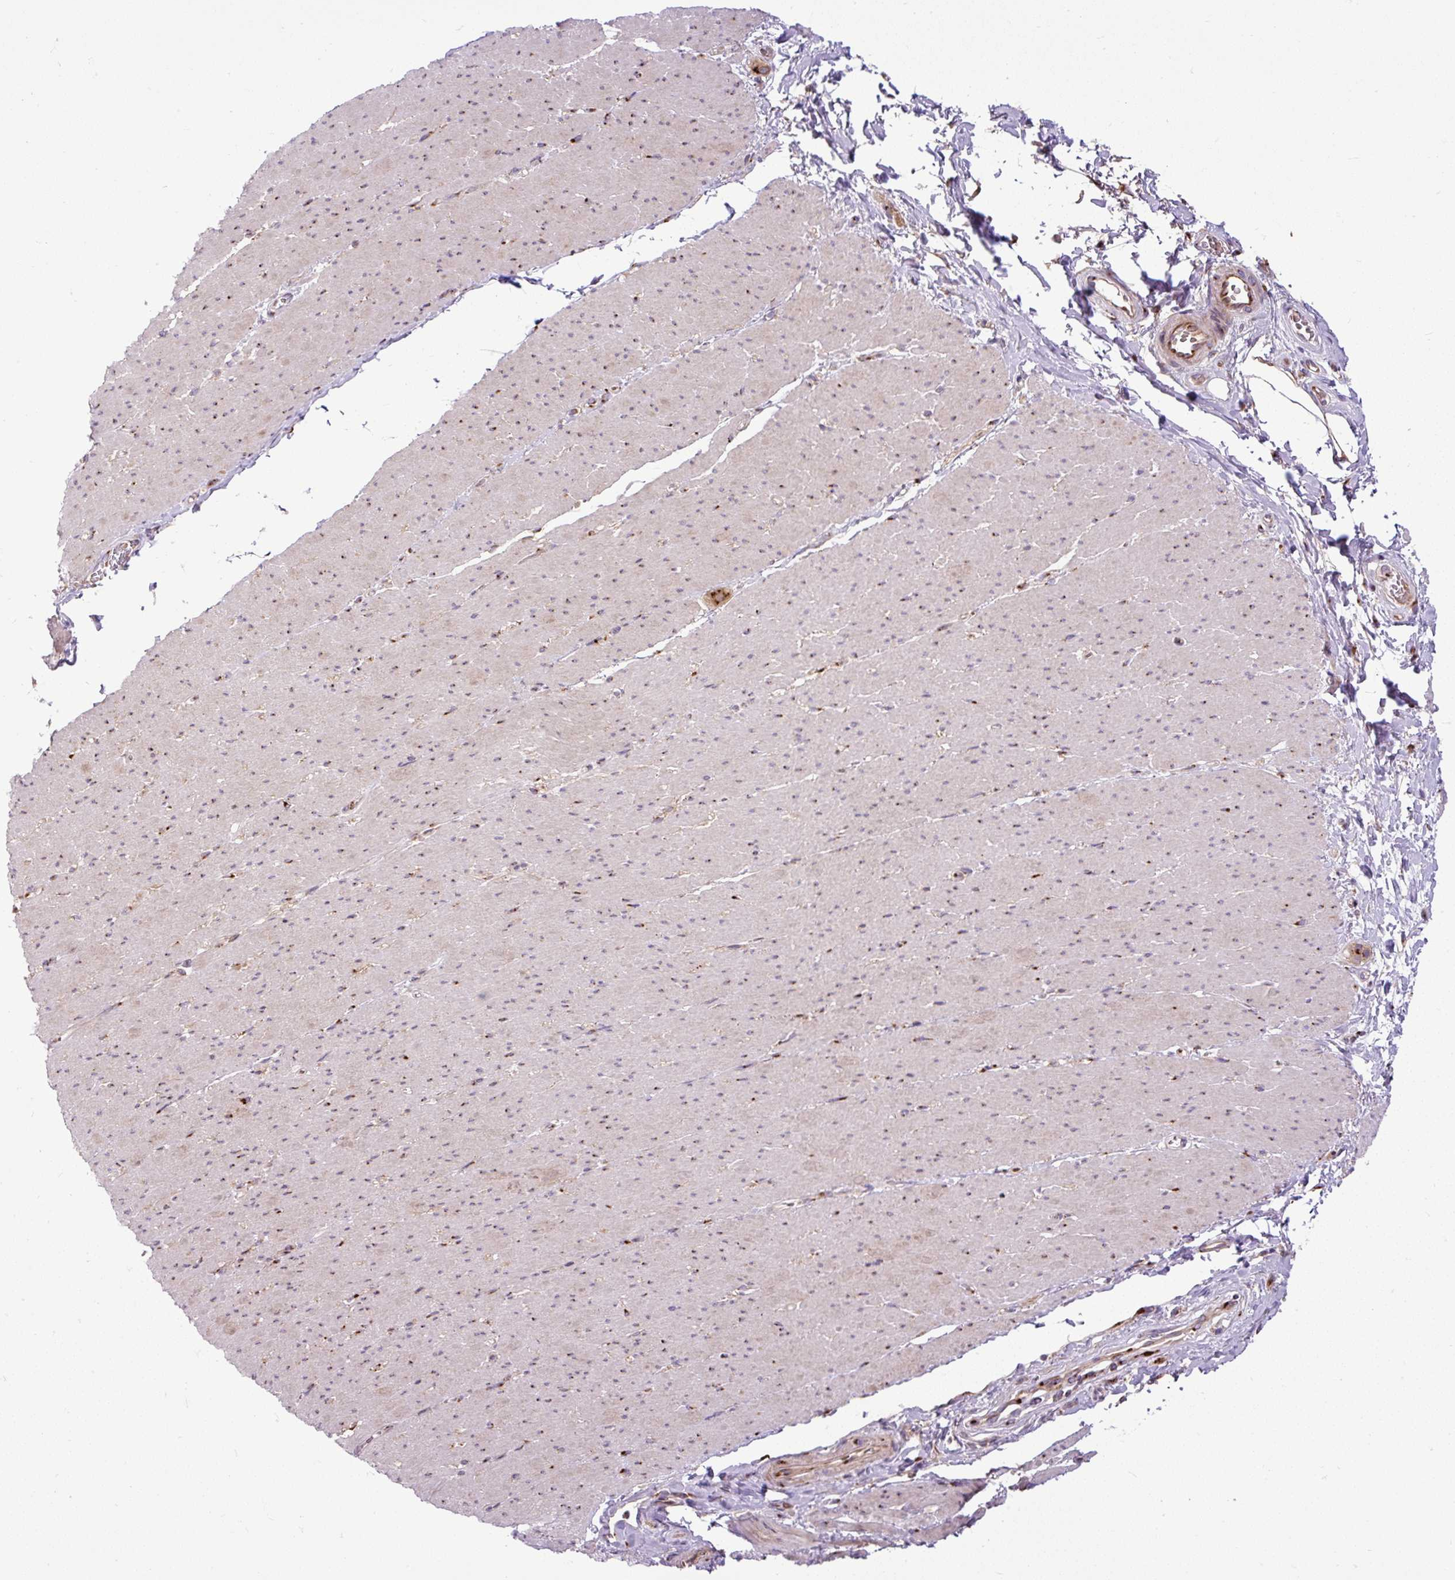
{"staining": {"intensity": "moderate", "quantity": "<25%", "location": "cytoplasmic/membranous"}, "tissue": "smooth muscle", "cell_type": "Smooth muscle cells", "image_type": "normal", "snomed": [{"axis": "morphology", "description": "Normal tissue, NOS"}, {"axis": "topography", "description": "Smooth muscle"}, {"axis": "topography", "description": "Rectum"}], "caption": "Protein staining by immunohistochemistry exhibits moderate cytoplasmic/membranous positivity in approximately <25% of smooth muscle cells in unremarkable smooth muscle.", "gene": "MSMP", "patient": {"sex": "male", "age": 53}}